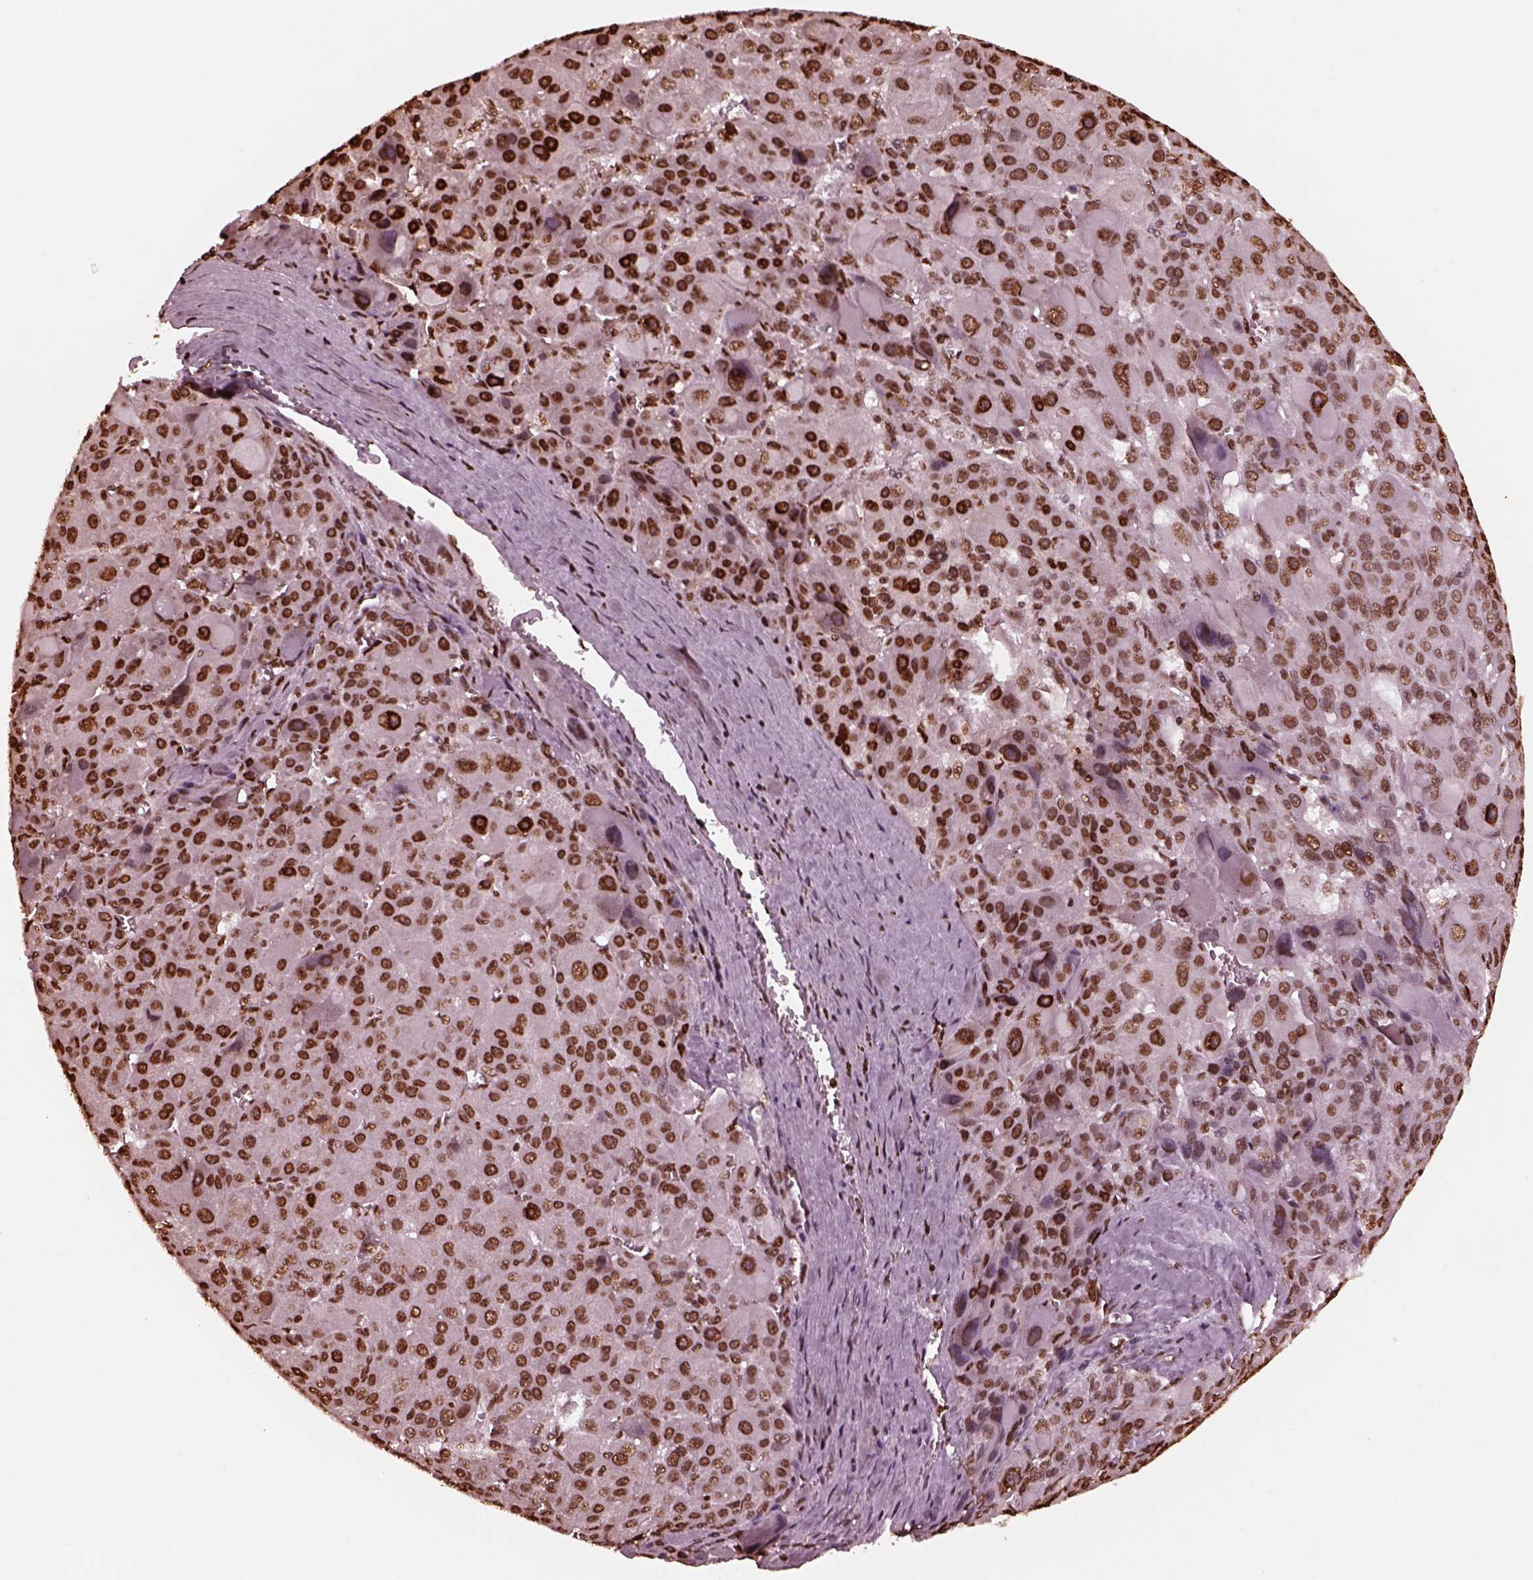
{"staining": {"intensity": "strong", "quantity": ">75%", "location": "nuclear"}, "tissue": "liver cancer", "cell_type": "Tumor cells", "image_type": "cancer", "snomed": [{"axis": "morphology", "description": "Carcinoma, Hepatocellular, NOS"}, {"axis": "topography", "description": "Liver"}], "caption": "Protein expression analysis of human liver hepatocellular carcinoma reveals strong nuclear staining in about >75% of tumor cells.", "gene": "NSD1", "patient": {"sex": "male", "age": 76}}